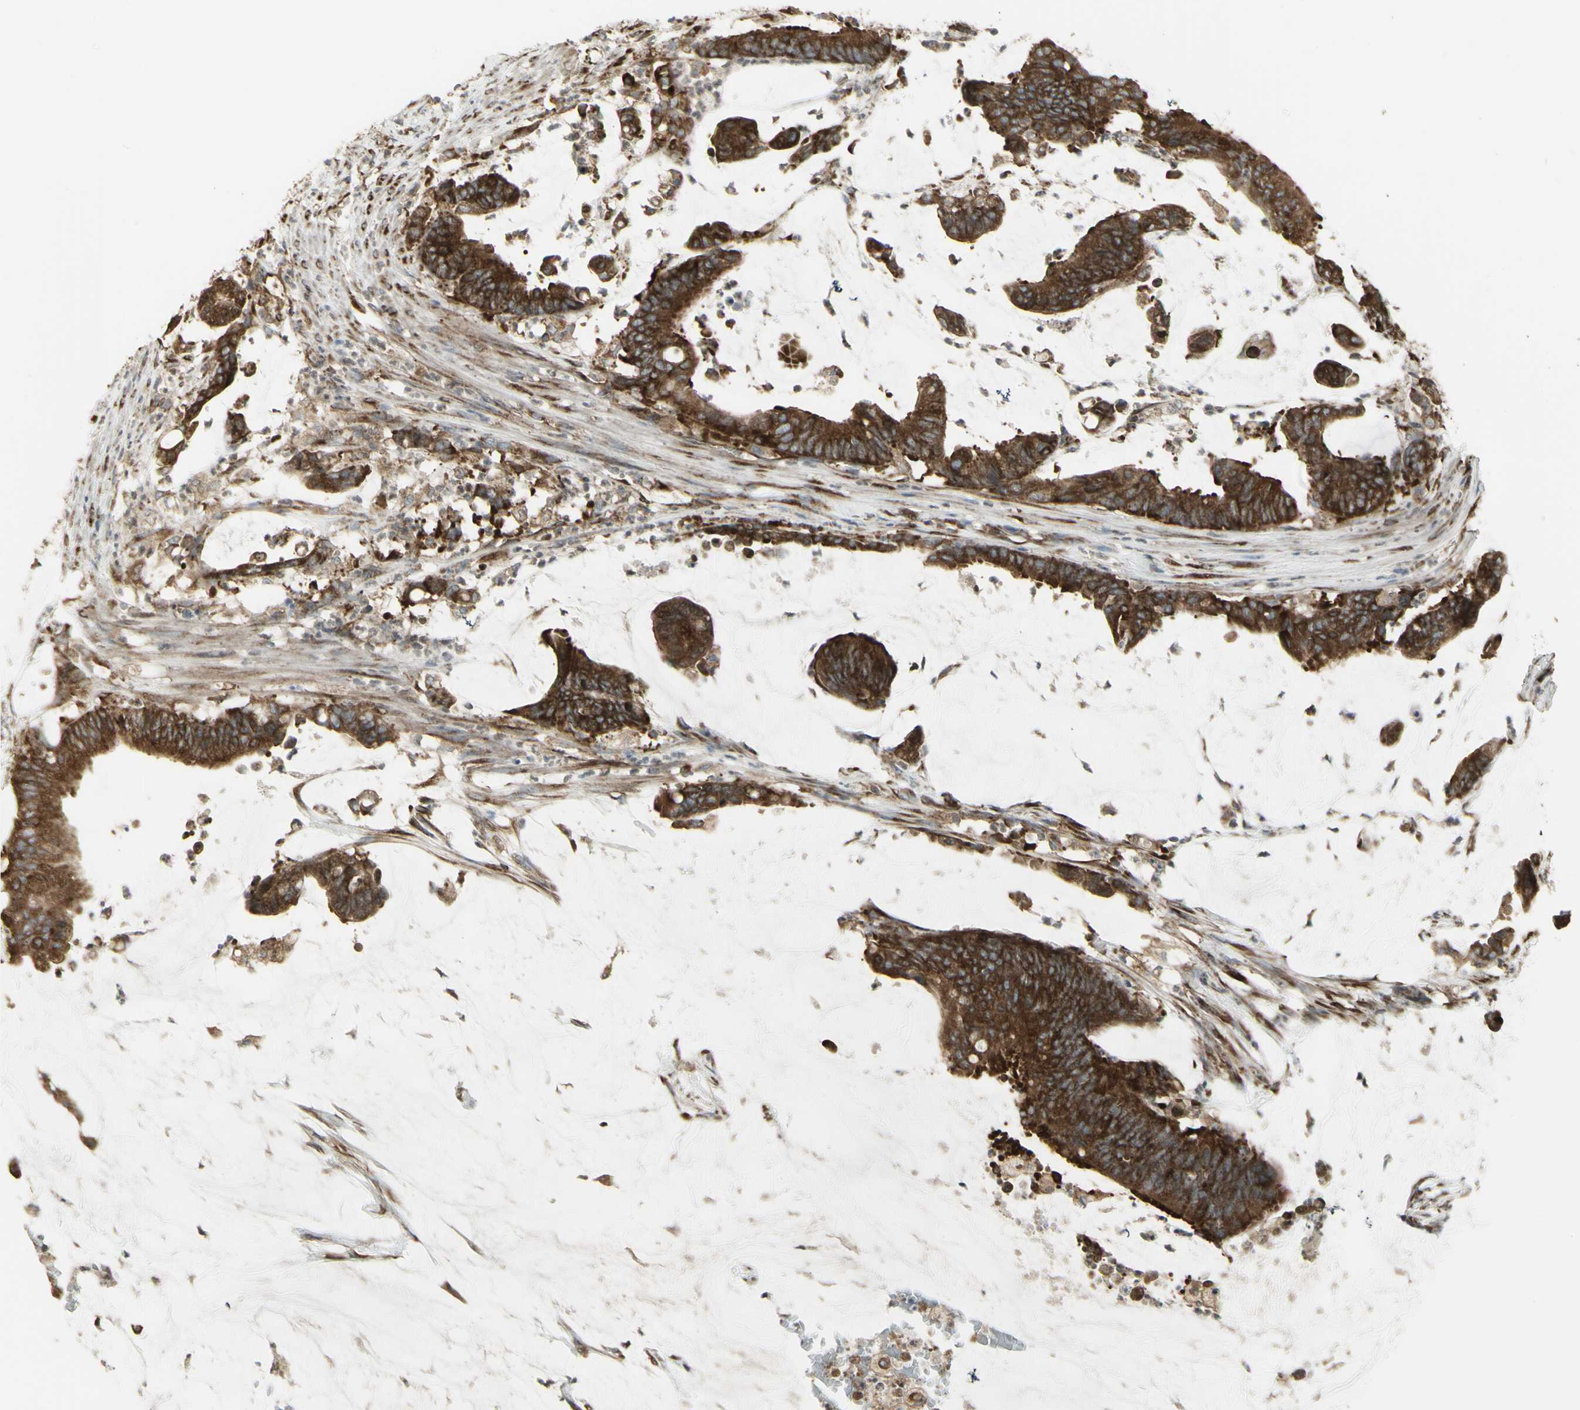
{"staining": {"intensity": "strong", "quantity": ">75%", "location": "cytoplasmic/membranous"}, "tissue": "colorectal cancer", "cell_type": "Tumor cells", "image_type": "cancer", "snomed": [{"axis": "morphology", "description": "Adenocarcinoma, NOS"}, {"axis": "topography", "description": "Rectum"}], "caption": "Immunohistochemistry histopathology image of neoplastic tissue: human colorectal cancer stained using immunohistochemistry (IHC) reveals high levels of strong protein expression localized specifically in the cytoplasmic/membranous of tumor cells, appearing as a cytoplasmic/membranous brown color.", "gene": "FKBP3", "patient": {"sex": "female", "age": 66}}